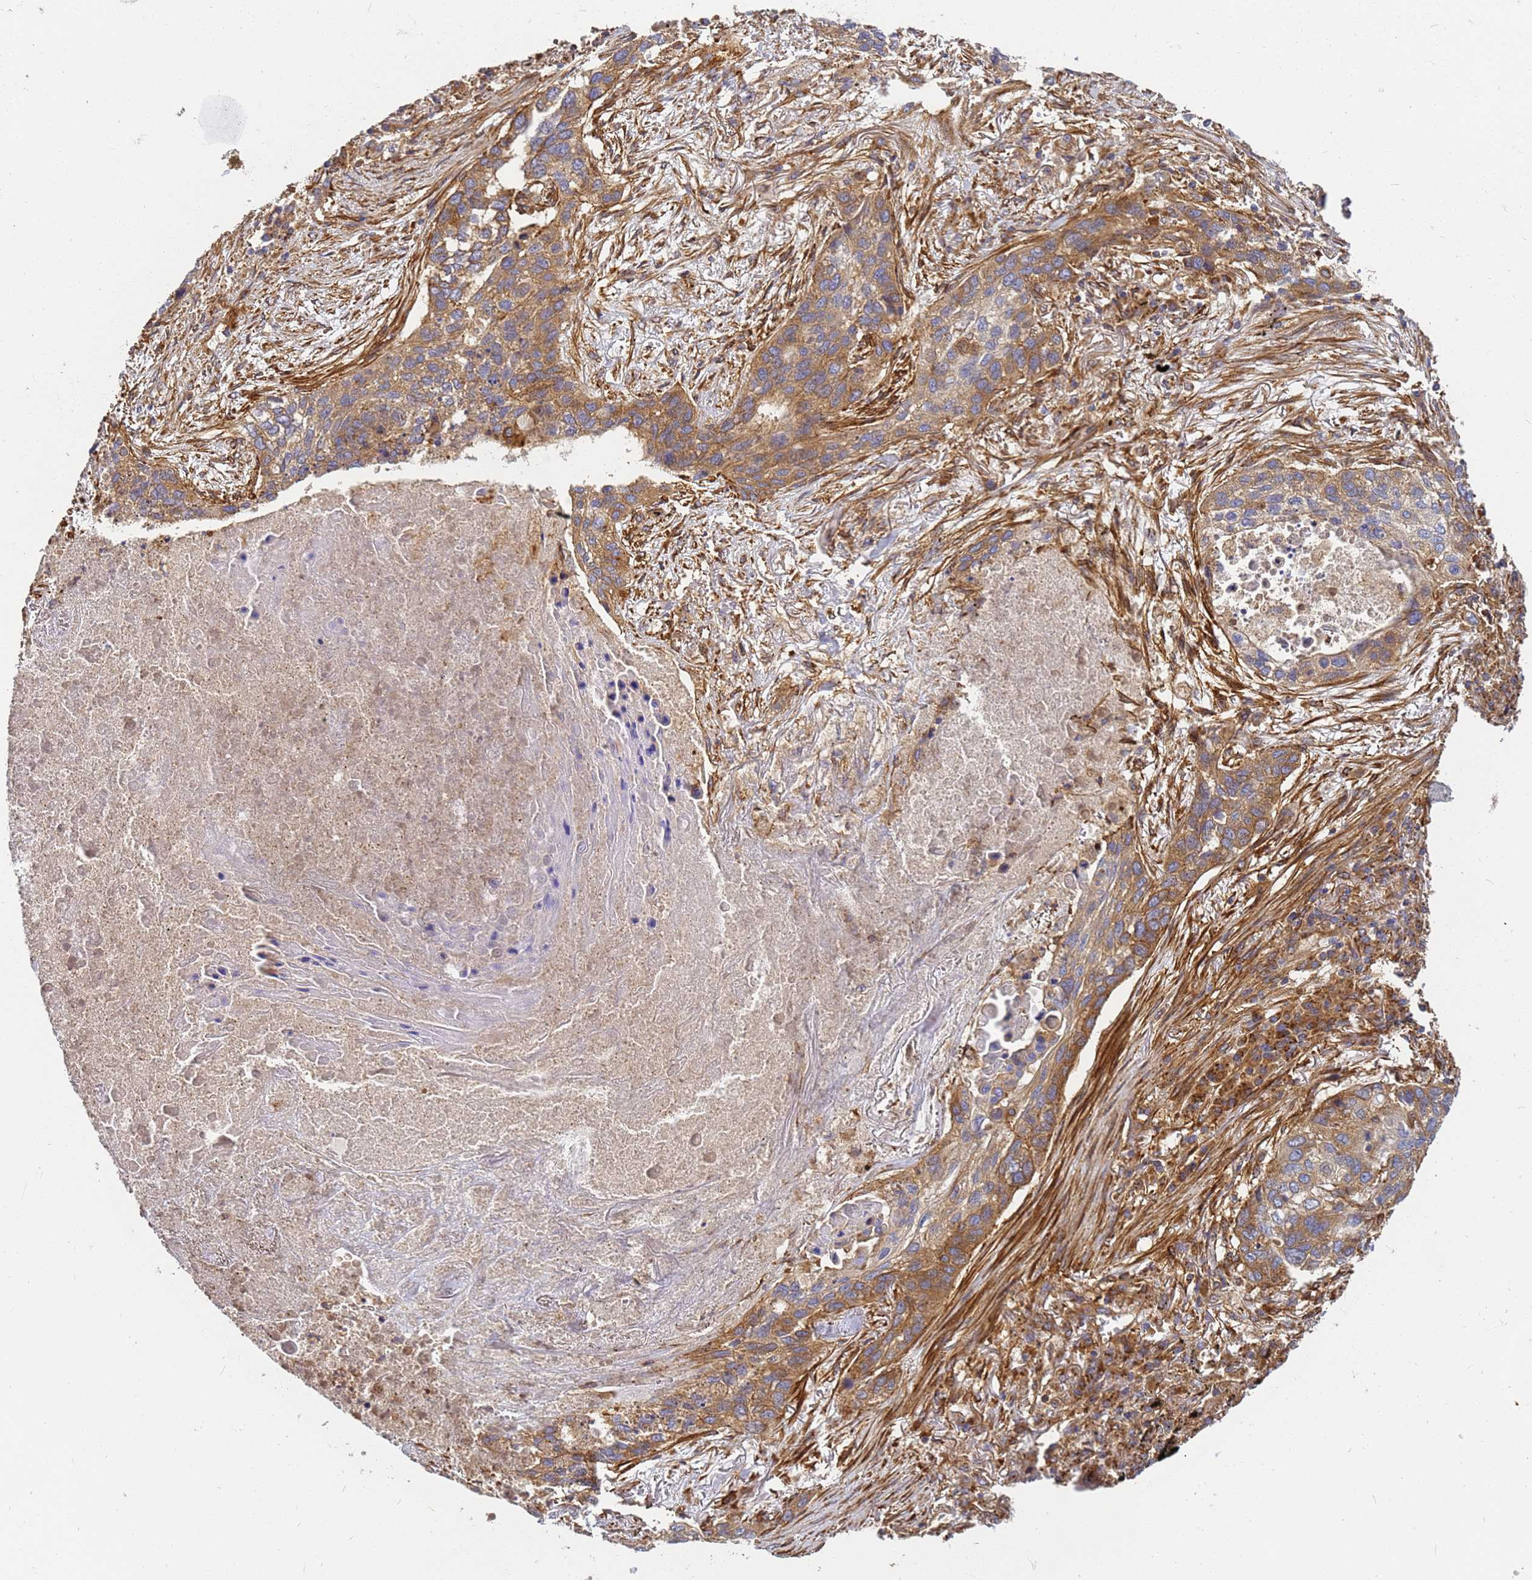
{"staining": {"intensity": "moderate", "quantity": ">75%", "location": "cytoplasmic/membranous"}, "tissue": "lung cancer", "cell_type": "Tumor cells", "image_type": "cancer", "snomed": [{"axis": "morphology", "description": "Squamous cell carcinoma, NOS"}, {"axis": "topography", "description": "Lung"}], "caption": "Protein staining of squamous cell carcinoma (lung) tissue displays moderate cytoplasmic/membranous positivity in approximately >75% of tumor cells. (brown staining indicates protein expression, while blue staining denotes nuclei).", "gene": "C2CD5", "patient": {"sex": "female", "age": 63}}